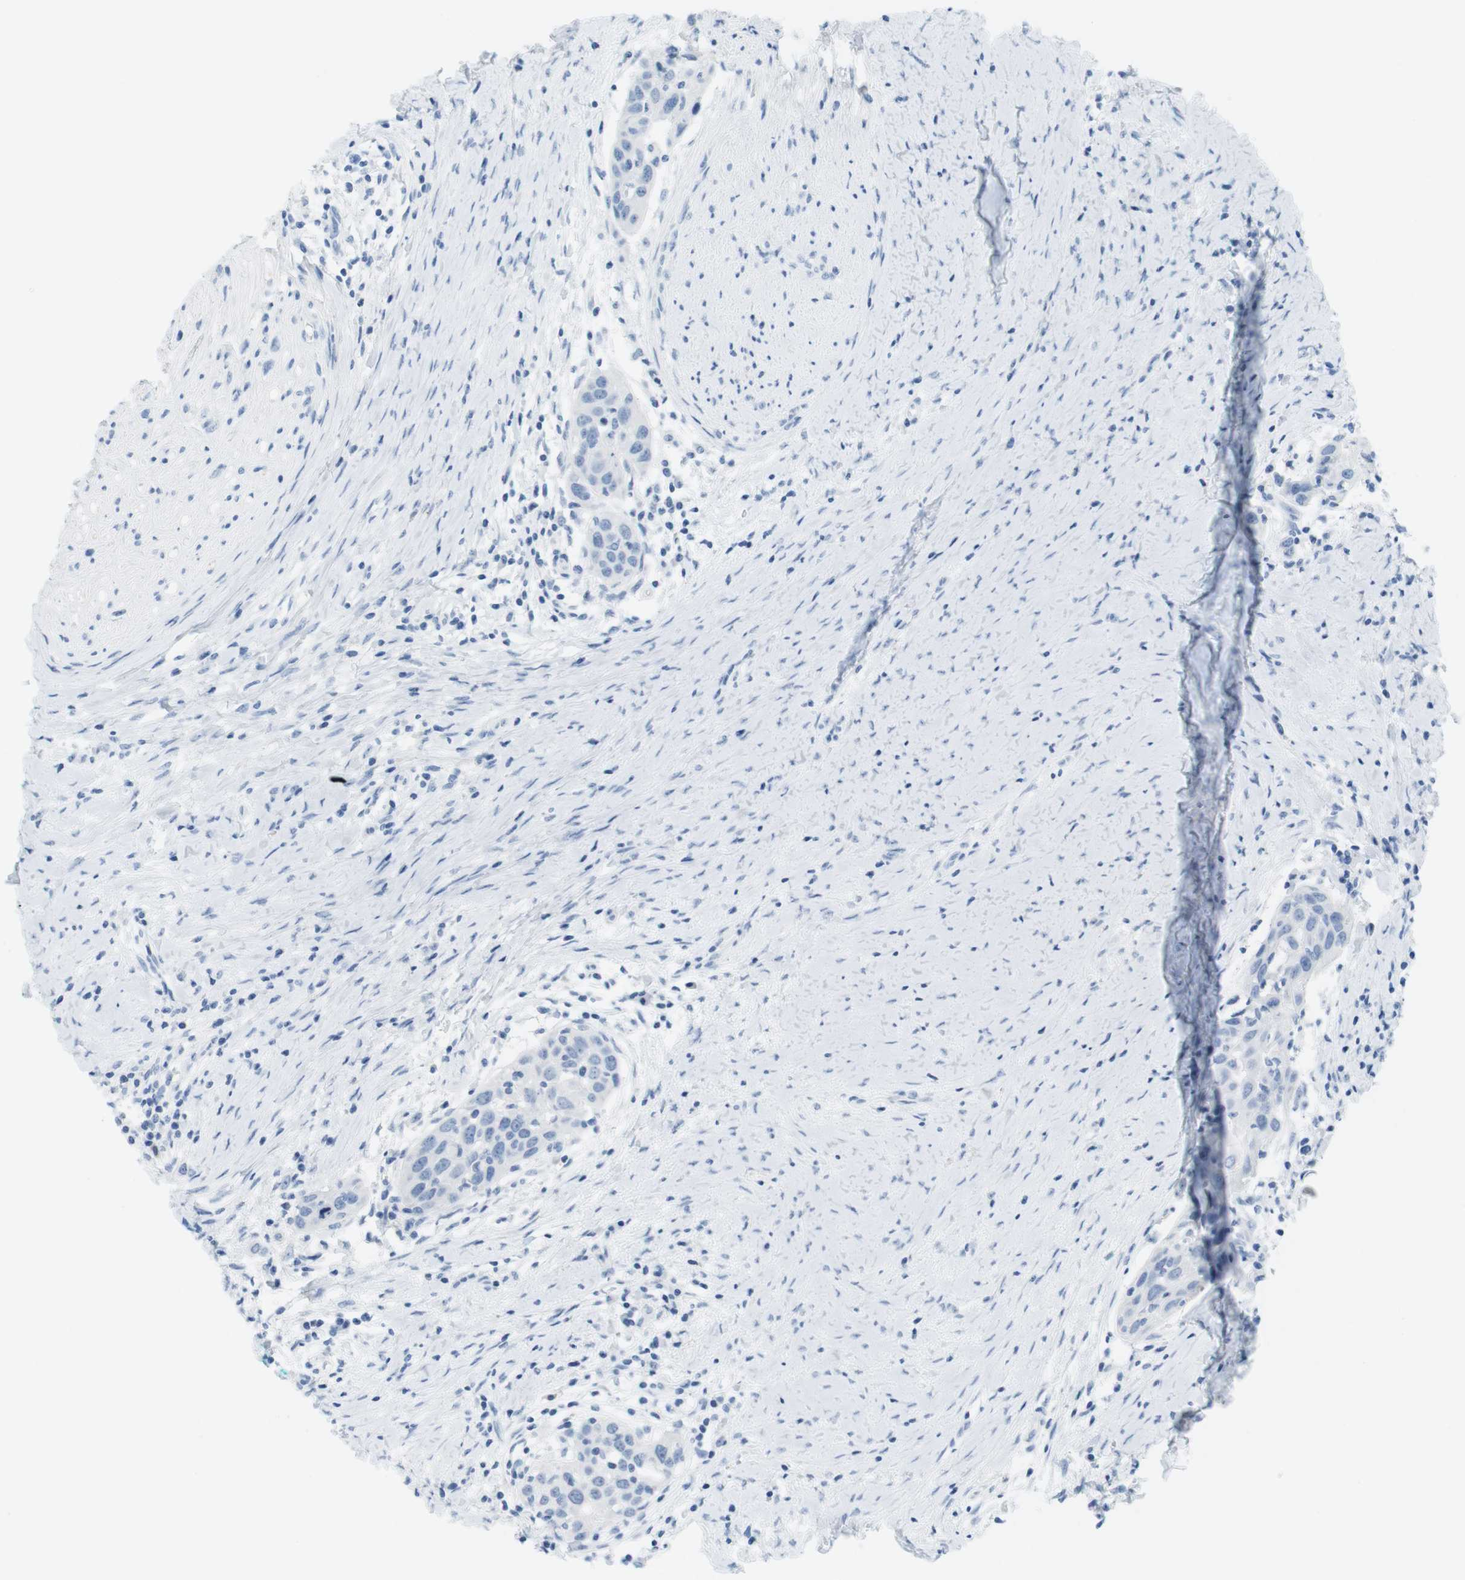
{"staining": {"intensity": "negative", "quantity": "none", "location": "none"}, "tissue": "head and neck cancer", "cell_type": "Tumor cells", "image_type": "cancer", "snomed": [{"axis": "morphology", "description": "Squamous cell carcinoma, NOS"}, {"axis": "topography", "description": "Oral tissue"}, {"axis": "topography", "description": "Head-Neck"}], "caption": "Tumor cells show no significant positivity in squamous cell carcinoma (head and neck).", "gene": "TNNT2", "patient": {"sex": "female", "age": 50}}